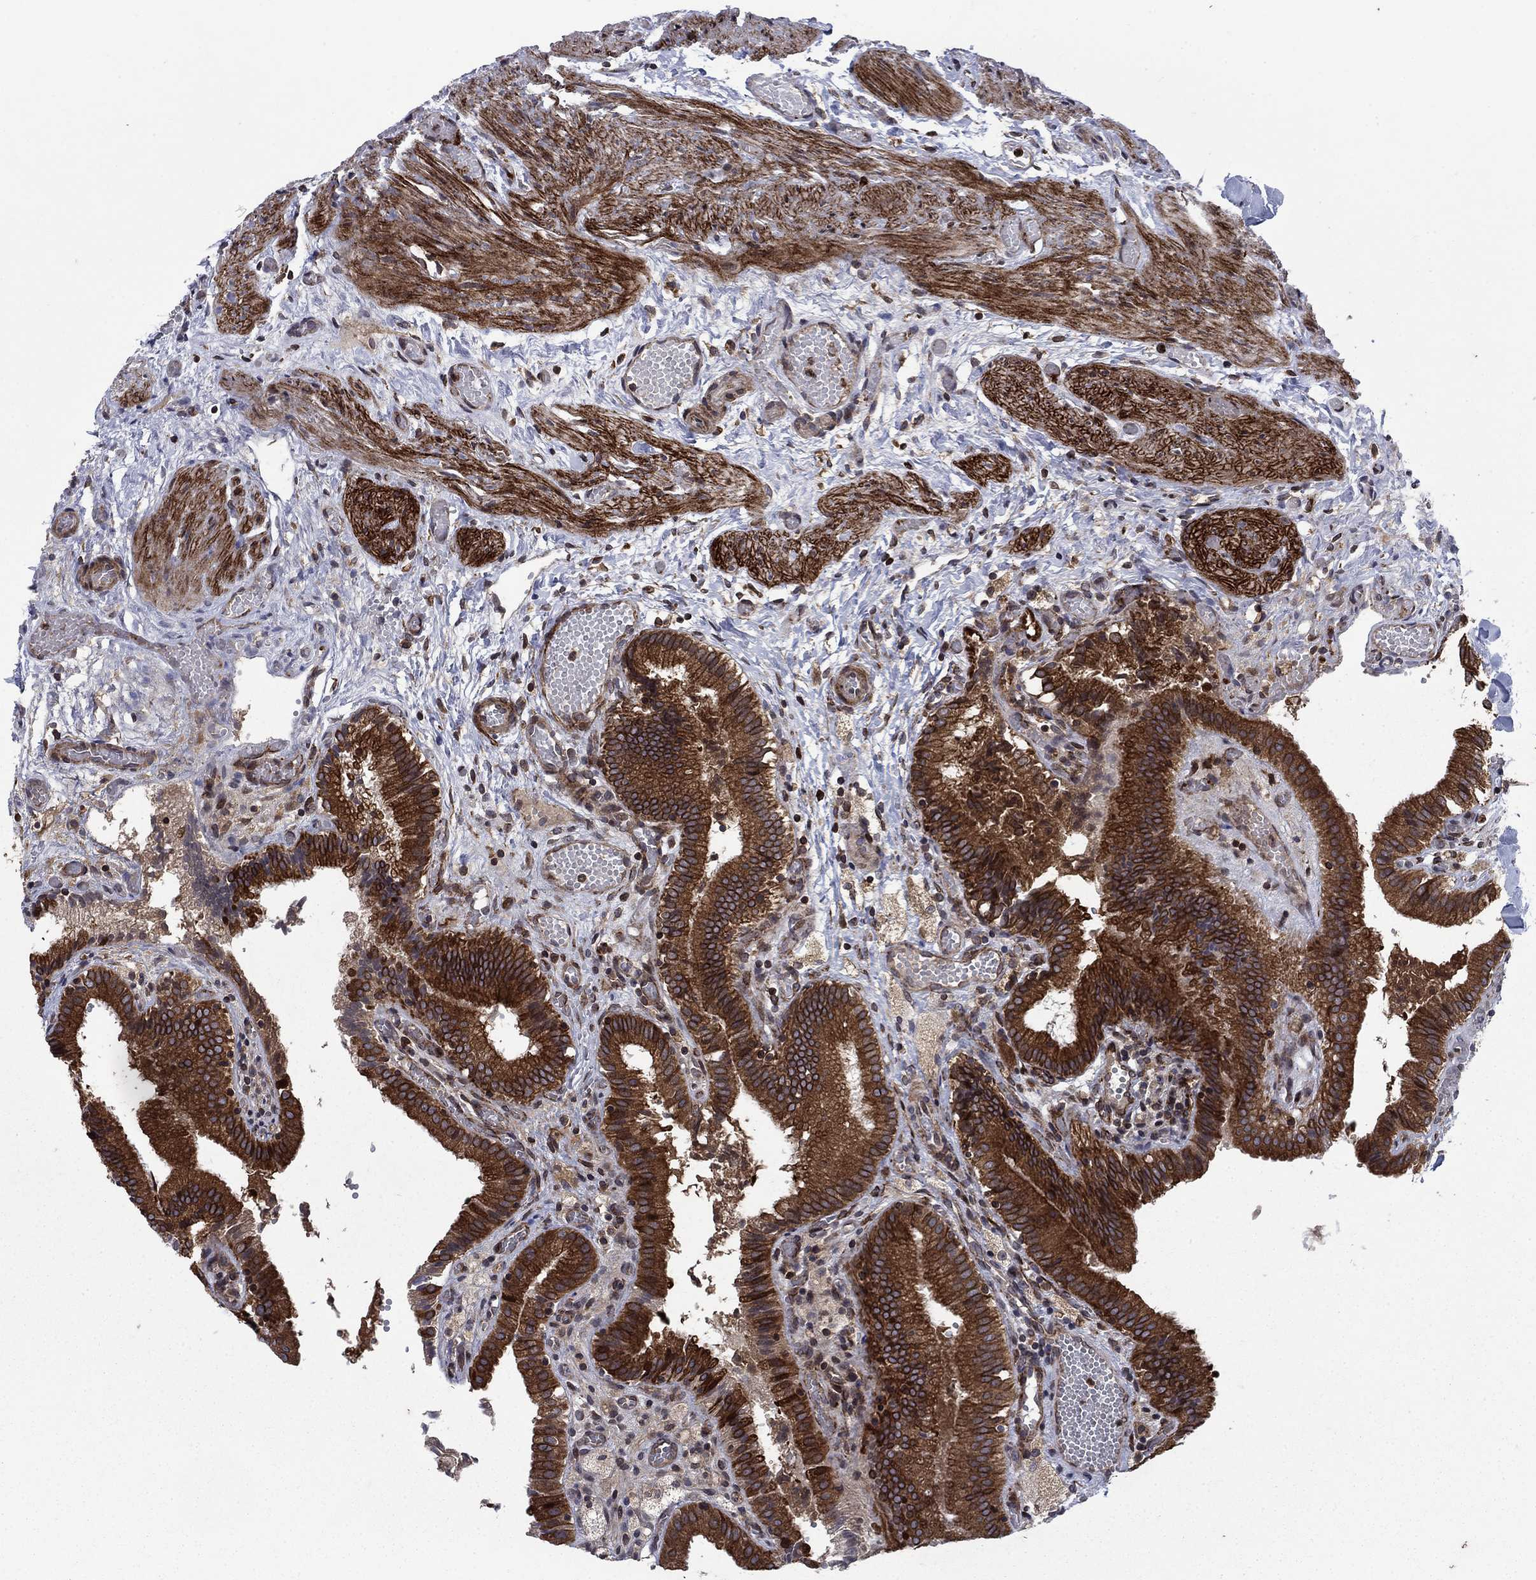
{"staining": {"intensity": "strong", "quantity": ">75%", "location": "cytoplasmic/membranous"}, "tissue": "gallbladder", "cell_type": "Glandular cells", "image_type": "normal", "snomed": [{"axis": "morphology", "description": "Normal tissue, NOS"}, {"axis": "topography", "description": "Gallbladder"}], "caption": "Normal gallbladder displays strong cytoplasmic/membranous expression in approximately >75% of glandular cells Using DAB (3,3'-diaminobenzidine) (brown) and hematoxylin (blue) stains, captured at high magnification using brightfield microscopy..", "gene": "DHRS7", "patient": {"sex": "female", "age": 24}}